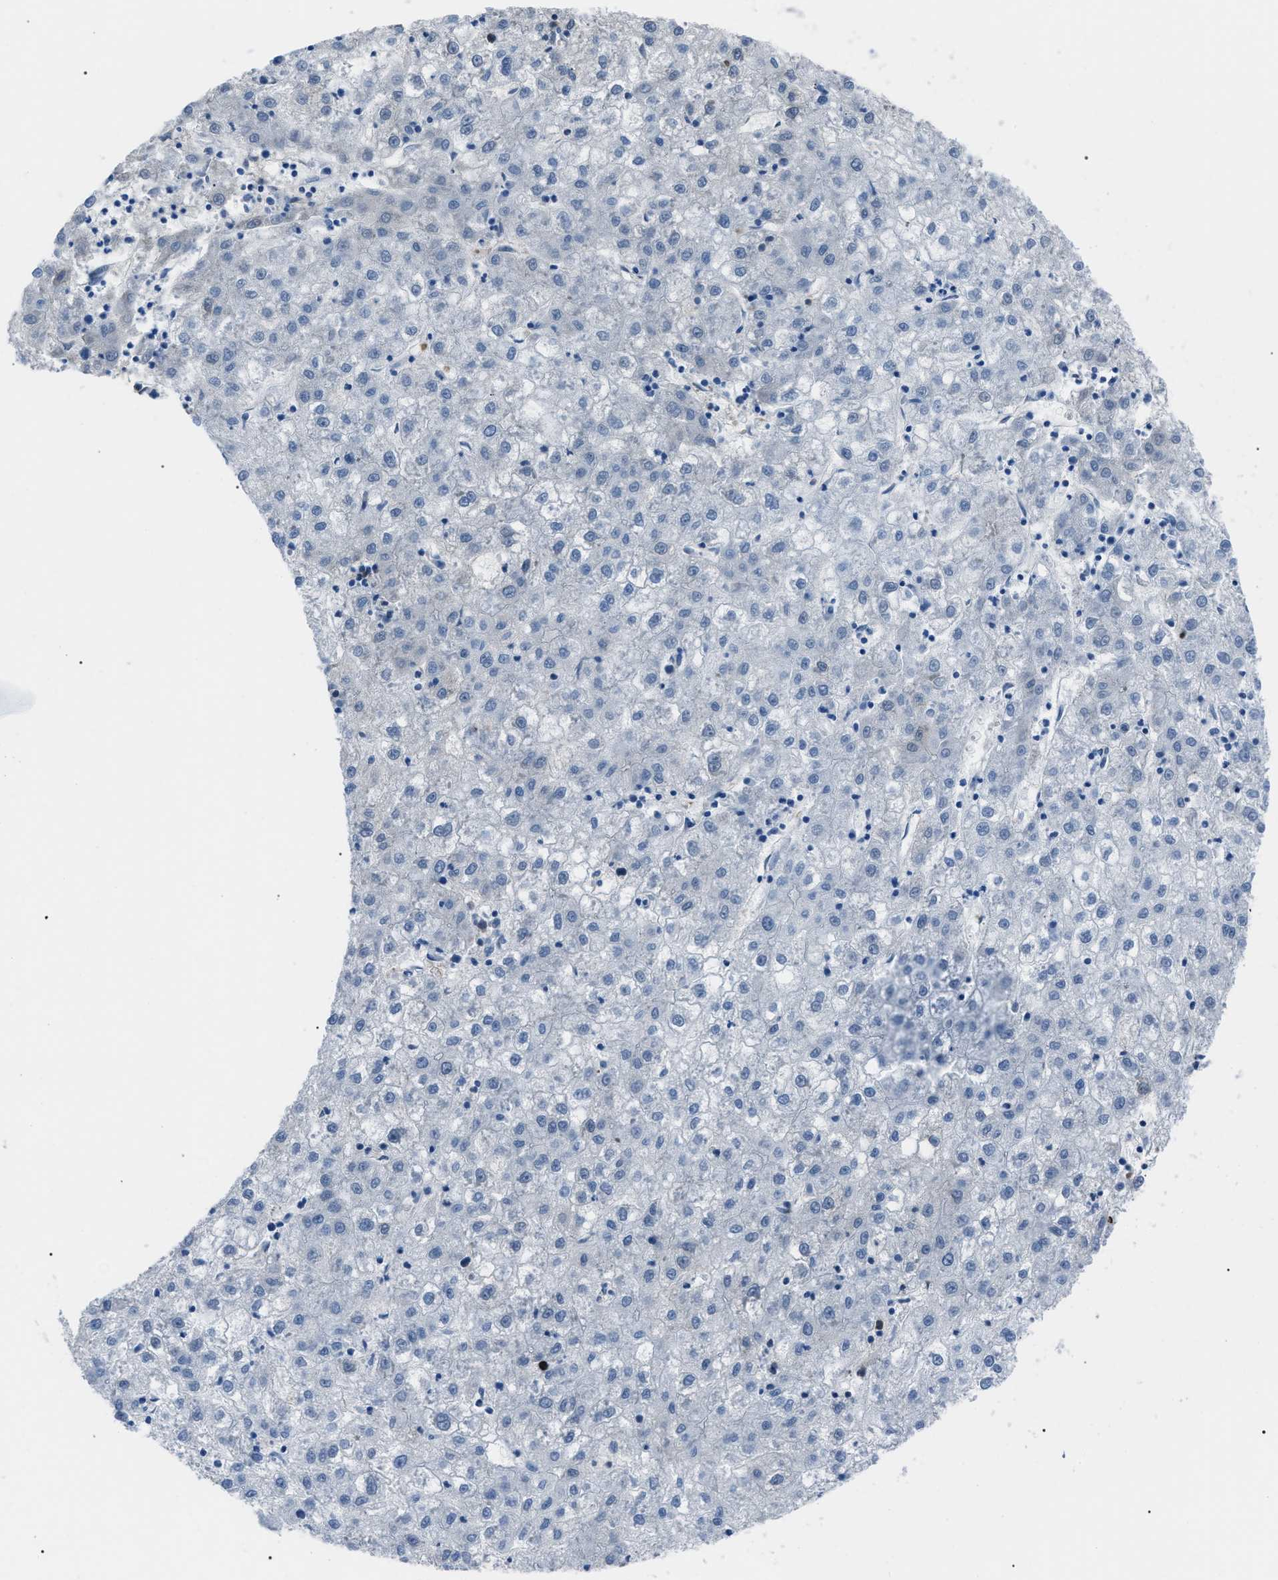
{"staining": {"intensity": "negative", "quantity": "none", "location": "none"}, "tissue": "liver cancer", "cell_type": "Tumor cells", "image_type": "cancer", "snomed": [{"axis": "morphology", "description": "Carcinoma, Hepatocellular, NOS"}, {"axis": "topography", "description": "Liver"}], "caption": "Hepatocellular carcinoma (liver) stained for a protein using IHC reveals no expression tumor cells.", "gene": "PDCD5", "patient": {"sex": "male", "age": 72}}